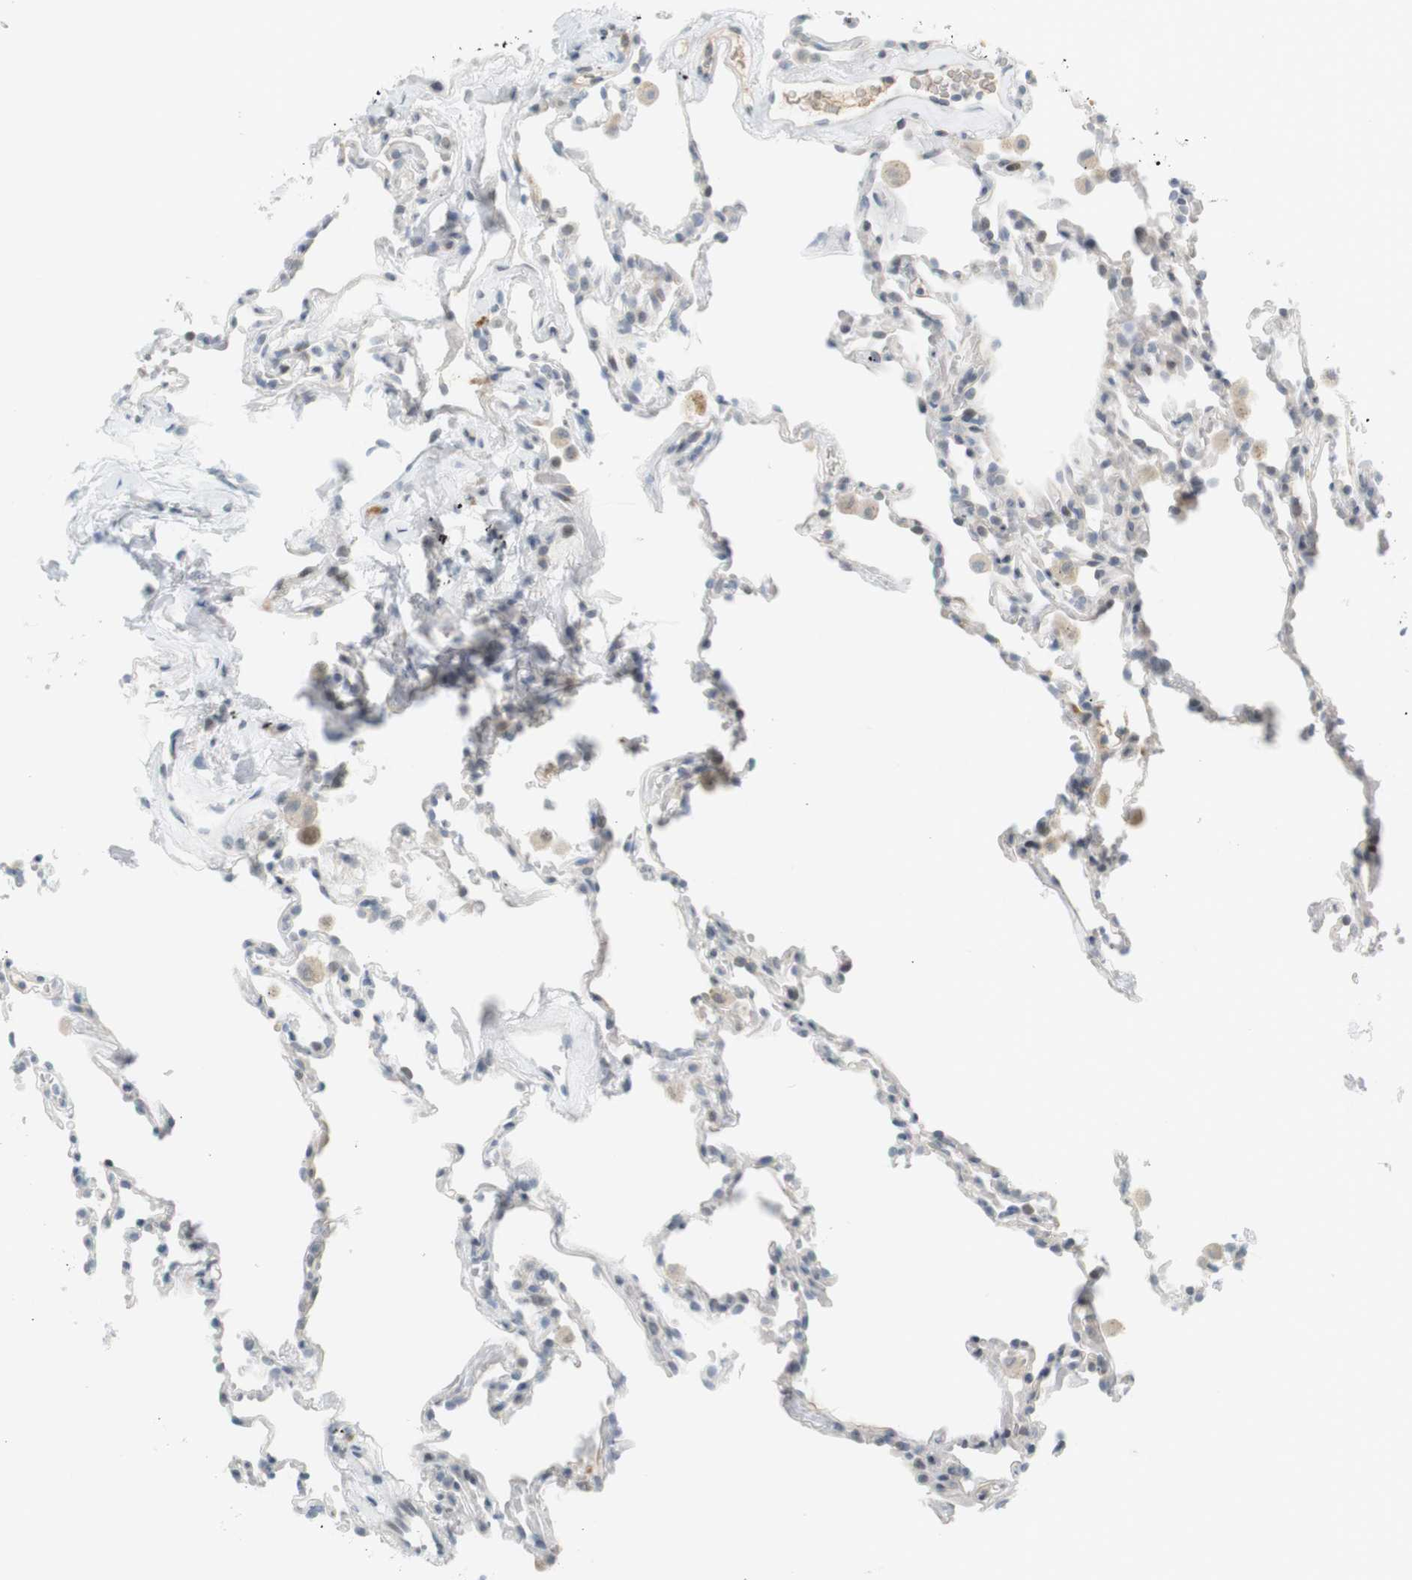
{"staining": {"intensity": "moderate", "quantity": "<25%", "location": "cytoplasmic/membranous"}, "tissue": "lung", "cell_type": "Alveolar cells", "image_type": "normal", "snomed": [{"axis": "morphology", "description": "Normal tissue, NOS"}, {"axis": "morphology", "description": "Soft tissue tumor metastatic"}, {"axis": "topography", "description": "Lung"}], "caption": "Protein expression analysis of unremarkable lung reveals moderate cytoplasmic/membranous expression in approximately <25% of alveolar cells. (DAB IHC, brown staining for protein, blue staining for nuclei).", "gene": "DMC1", "patient": {"sex": "male", "age": 59}}